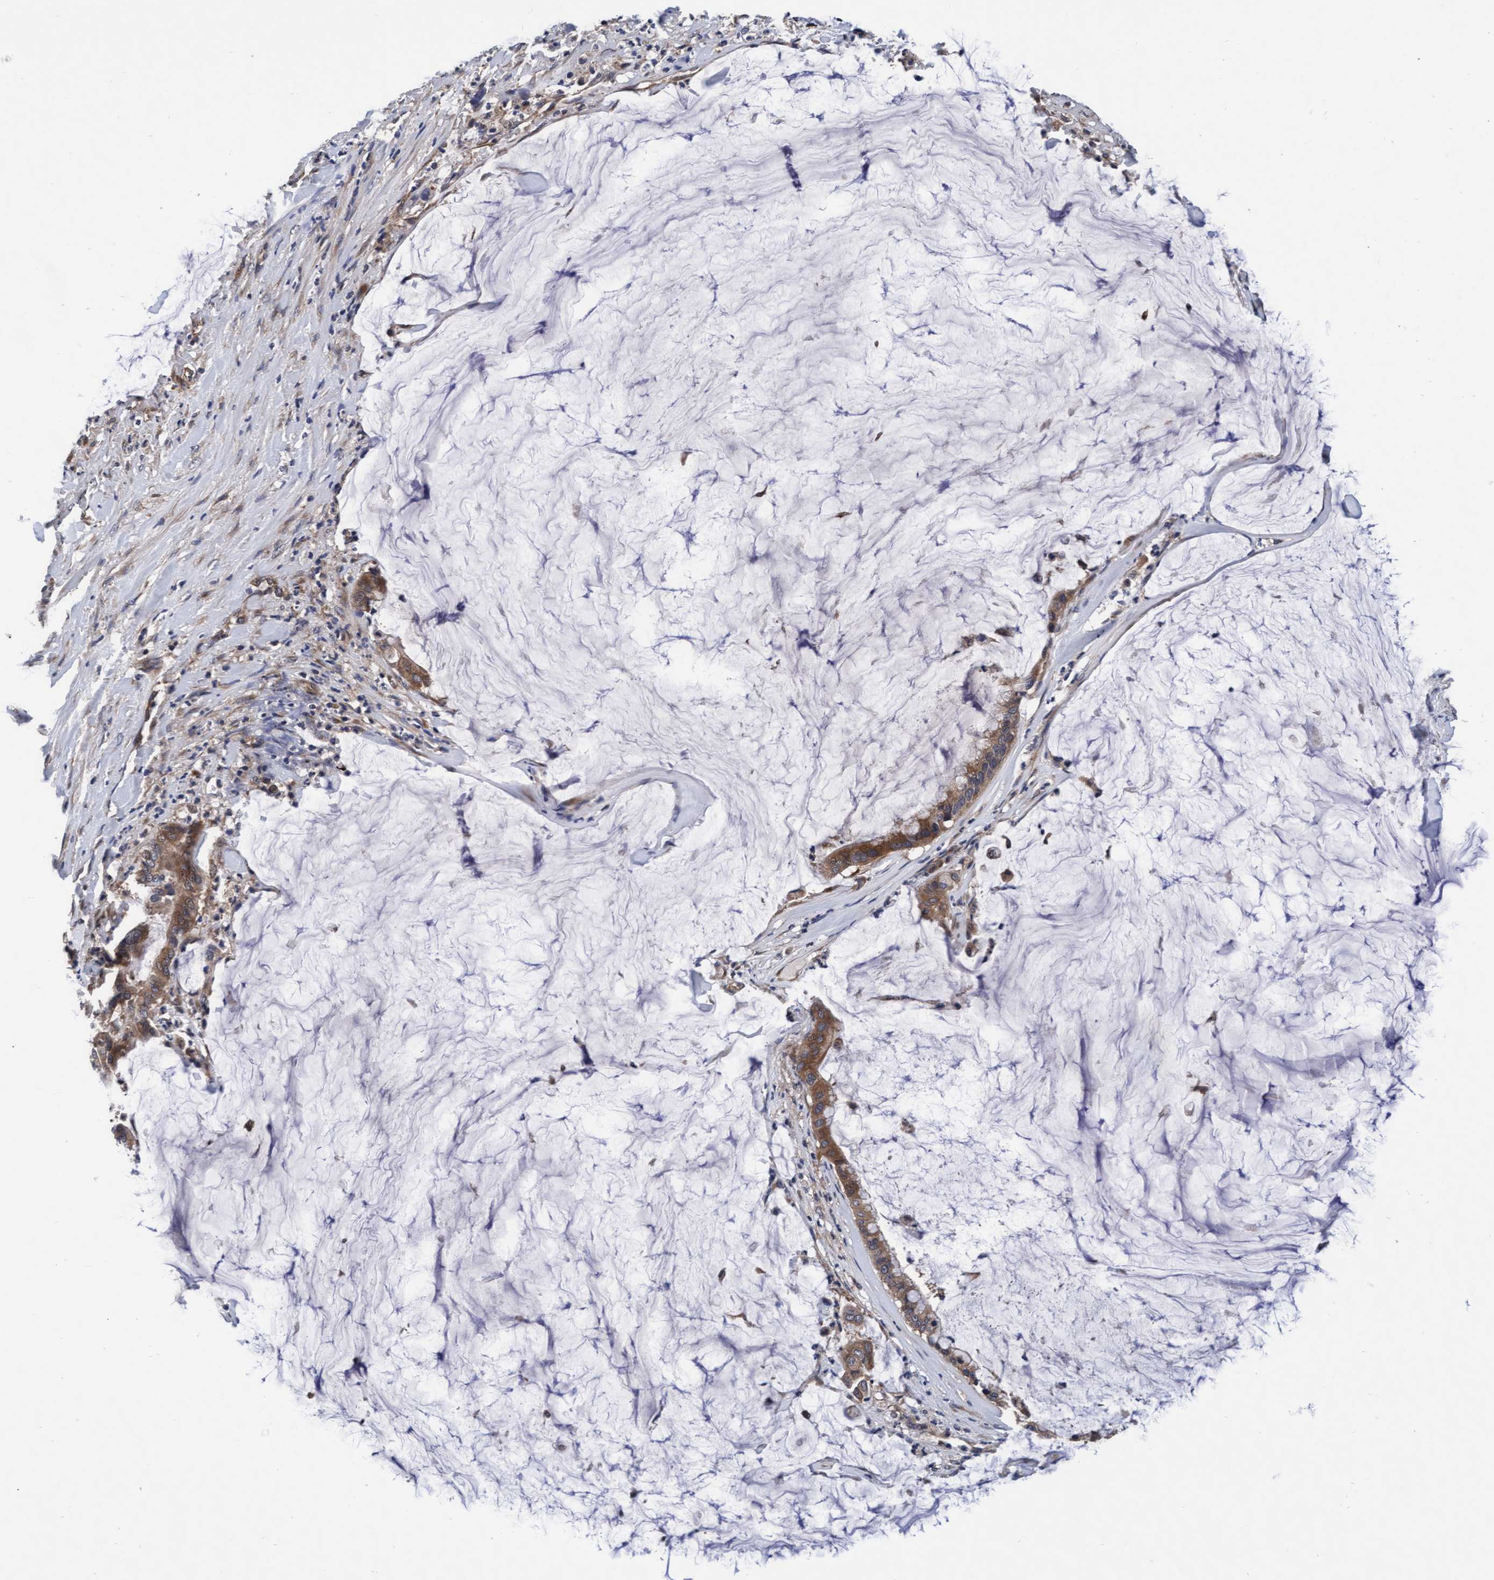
{"staining": {"intensity": "moderate", "quantity": ">75%", "location": "cytoplasmic/membranous"}, "tissue": "pancreatic cancer", "cell_type": "Tumor cells", "image_type": "cancer", "snomed": [{"axis": "morphology", "description": "Adenocarcinoma, NOS"}, {"axis": "topography", "description": "Pancreas"}], "caption": "An immunohistochemistry (IHC) image of tumor tissue is shown. Protein staining in brown labels moderate cytoplasmic/membranous positivity in pancreatic cancer (adenocarcinoma) within tumor cells.", "gene": "EFCAB13", "patient": {"sex": "male", "age": 41}}